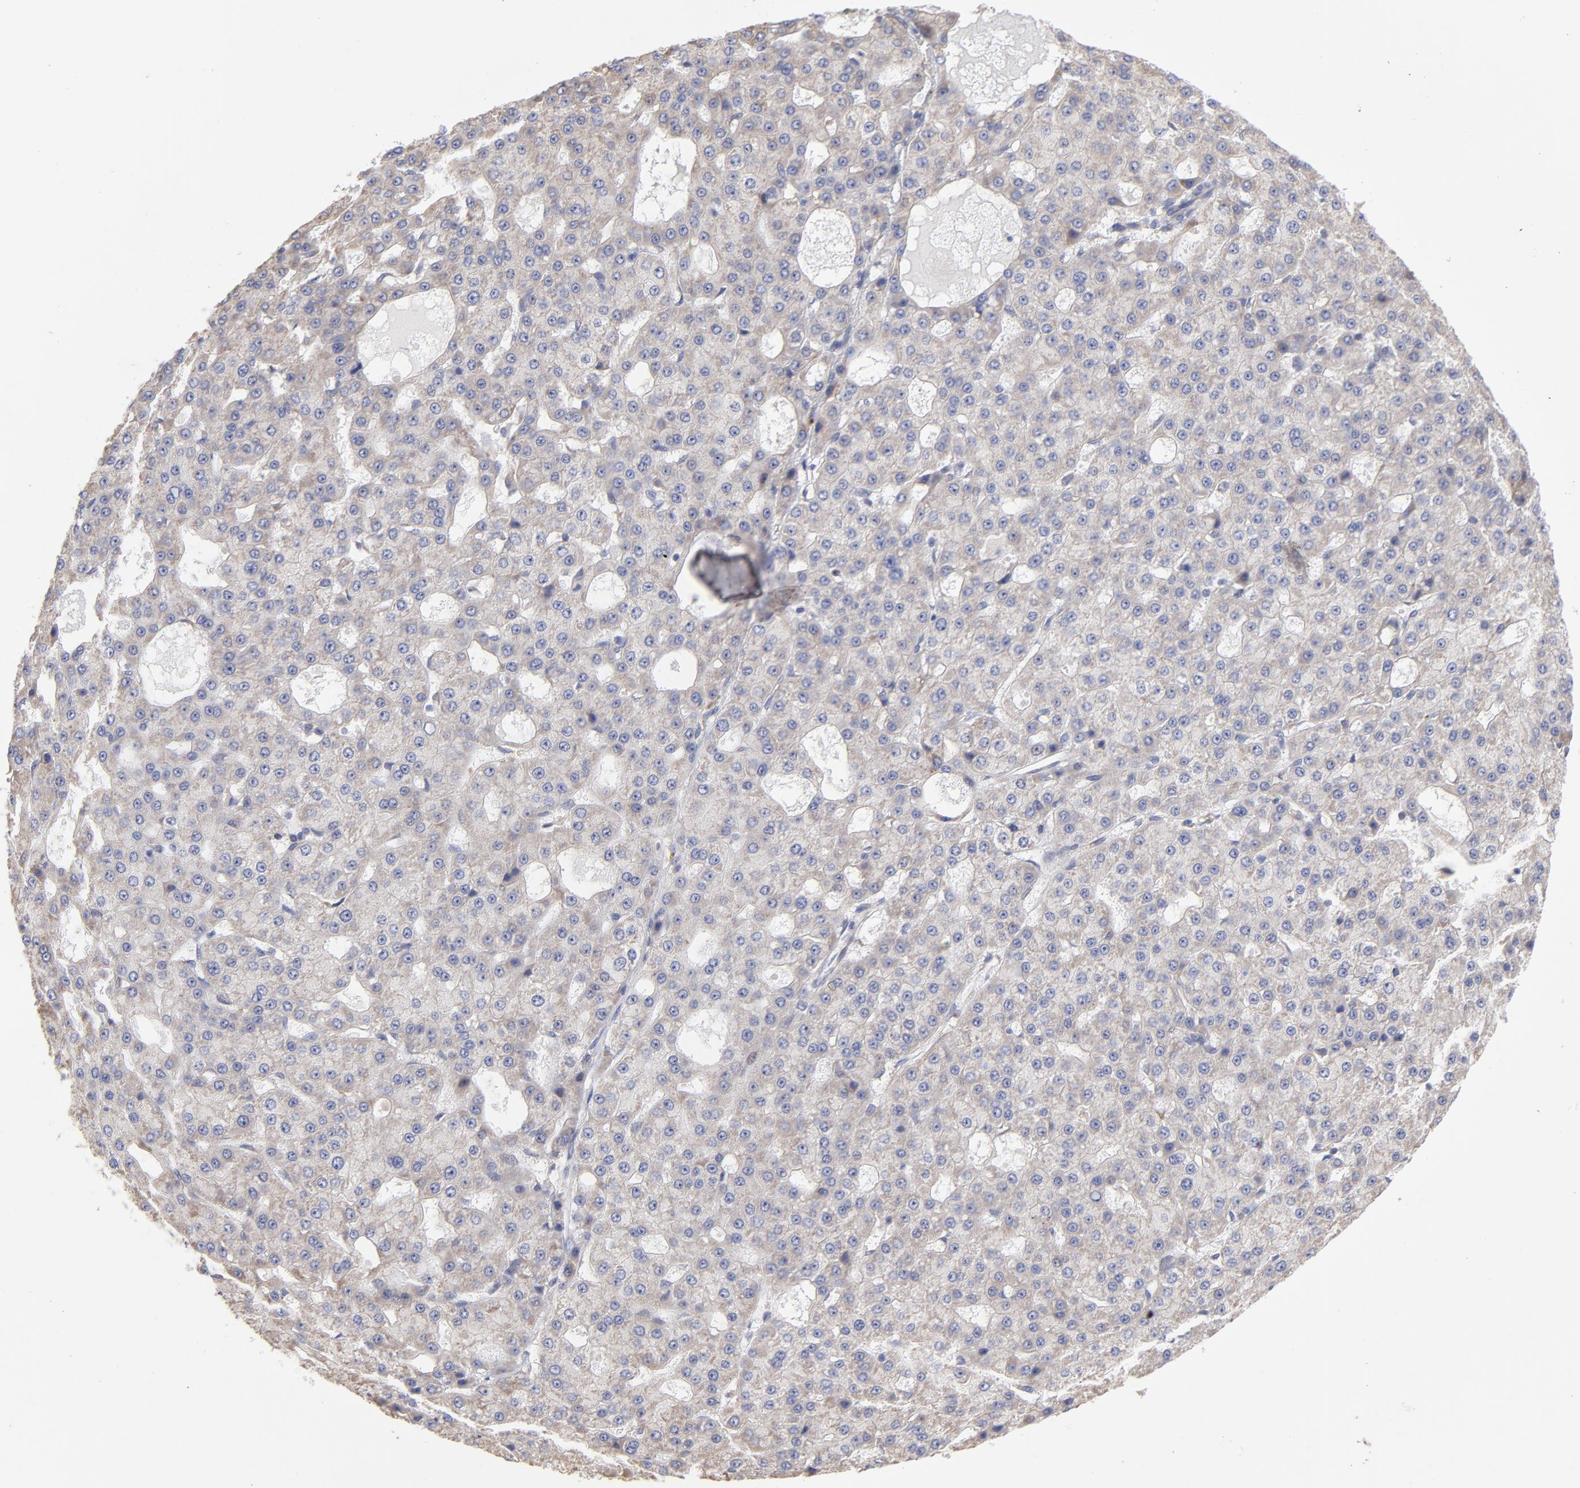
{"staining": {"intensity": "weak", "quantity": ">75%", "location": "cytoplasmic/membranous"}, "tissue": "liver cancer", "cell_type": "Tumor cells", "image_type": "cancer", "snomed": [{"axis": "morphology", "description": "Carcinoma, Hepatocellular, NOS"}, {"axis": "topography", "description": "Liver"}], "caption": "Immunohistochemical staining of liver cancer shows weak cytoplasmic/membranous protein positivity in approximately >75% of tumor cells. Immunohistochemistry stains the protein of interest in brown and the nuclei are stained blue.", "gene": "RPL3", "patient": {"sex": "male", "age": 47}}